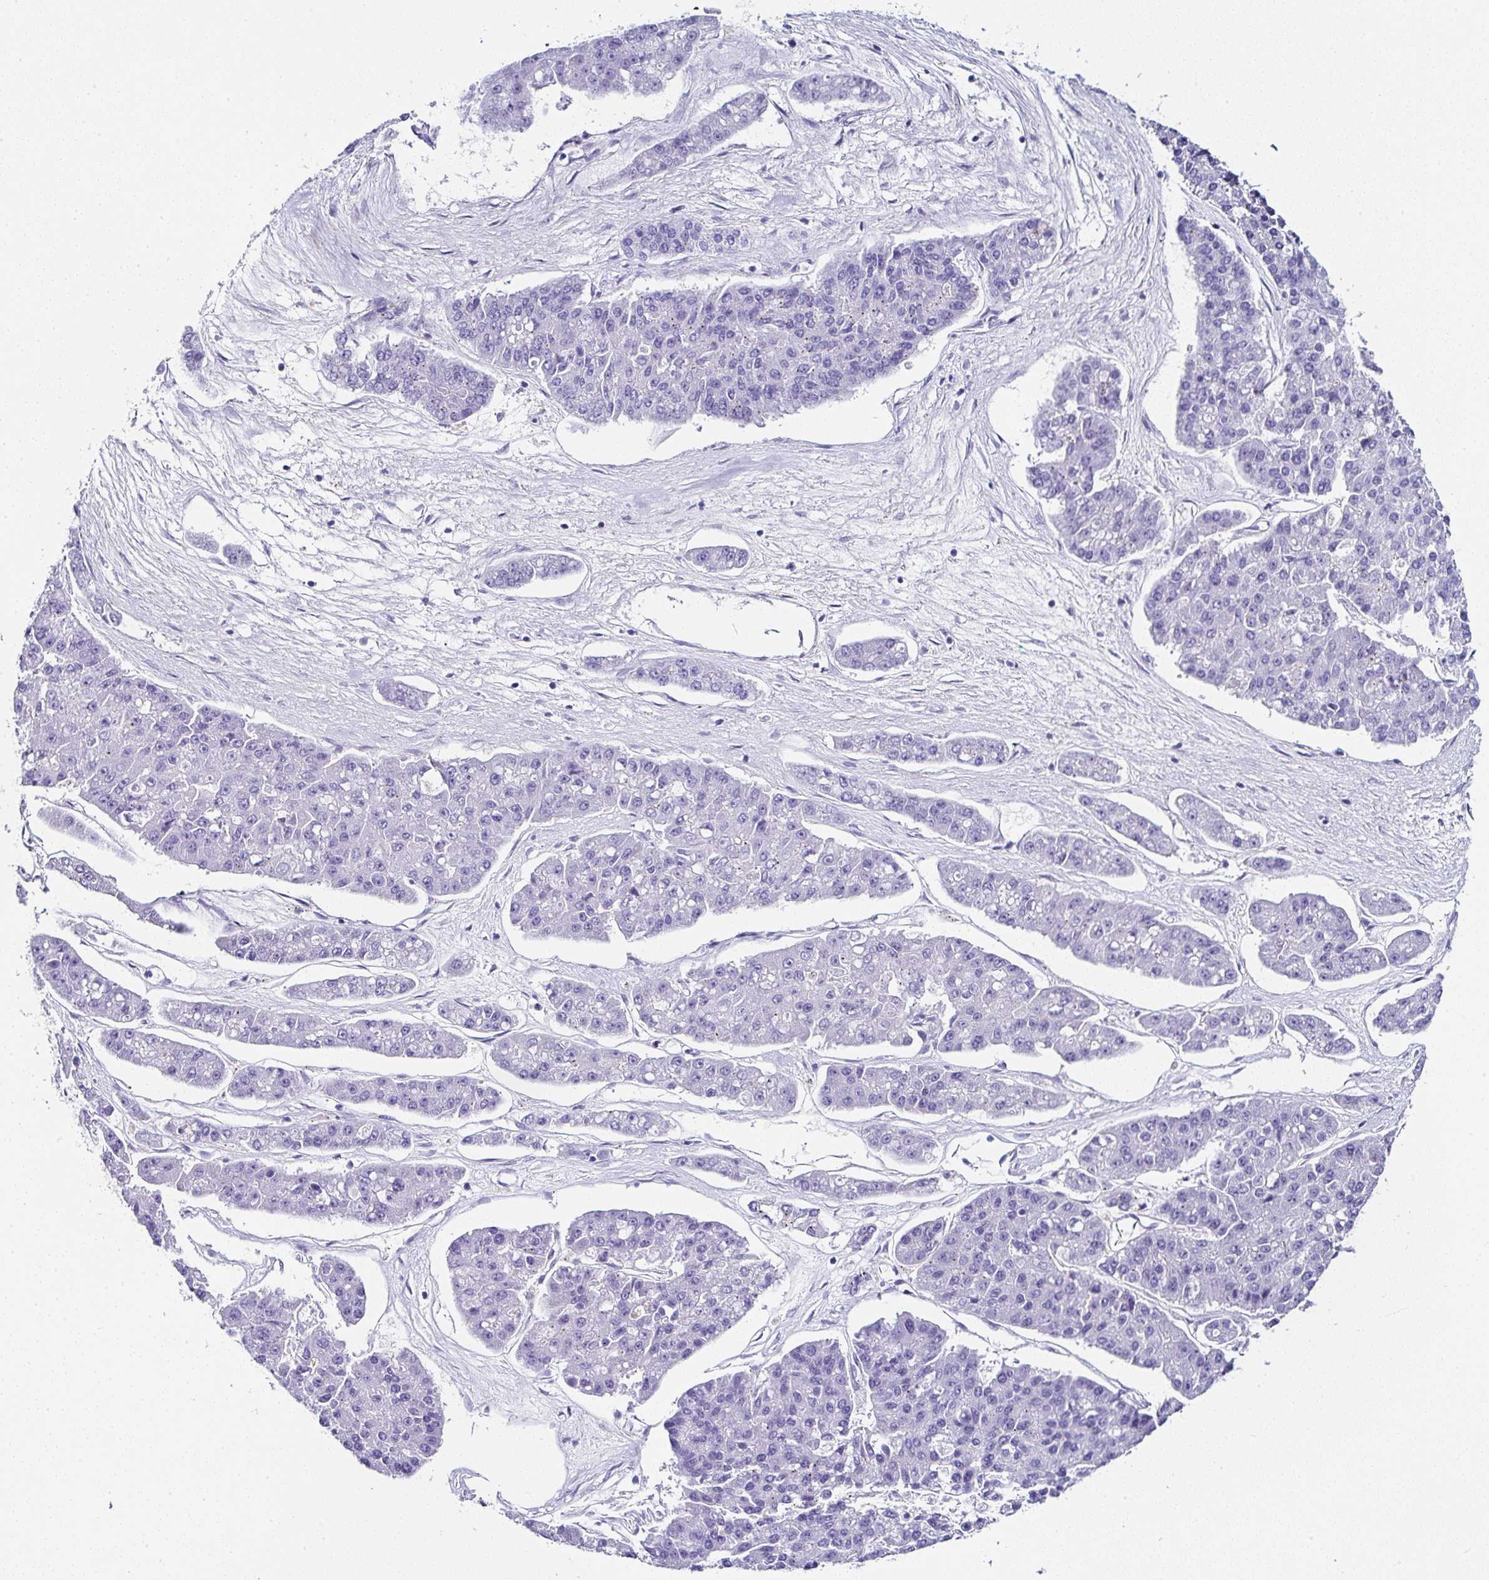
{"staining": {"intensity": "negative", "quantity": "none", "location": "none"}, "tissue": "pancreatic cancer", "cell_type": "Tumor cells", "image_type": "cancer", "snomed": [{"axis": "morphology", "description": "Adenocarcinoma, NOS"}, {"axis": "topography", "description": "Pancreas"}], "caption": "Adenocarcinoma (pancreatic) was stained to show a protein in brown. There is no significant expression in tumor cells. (Brightfield microscopy of DAB IHC at high magnification).", "gene": "PPFIA4", "patient": {"sex": "male", "age": 50}}